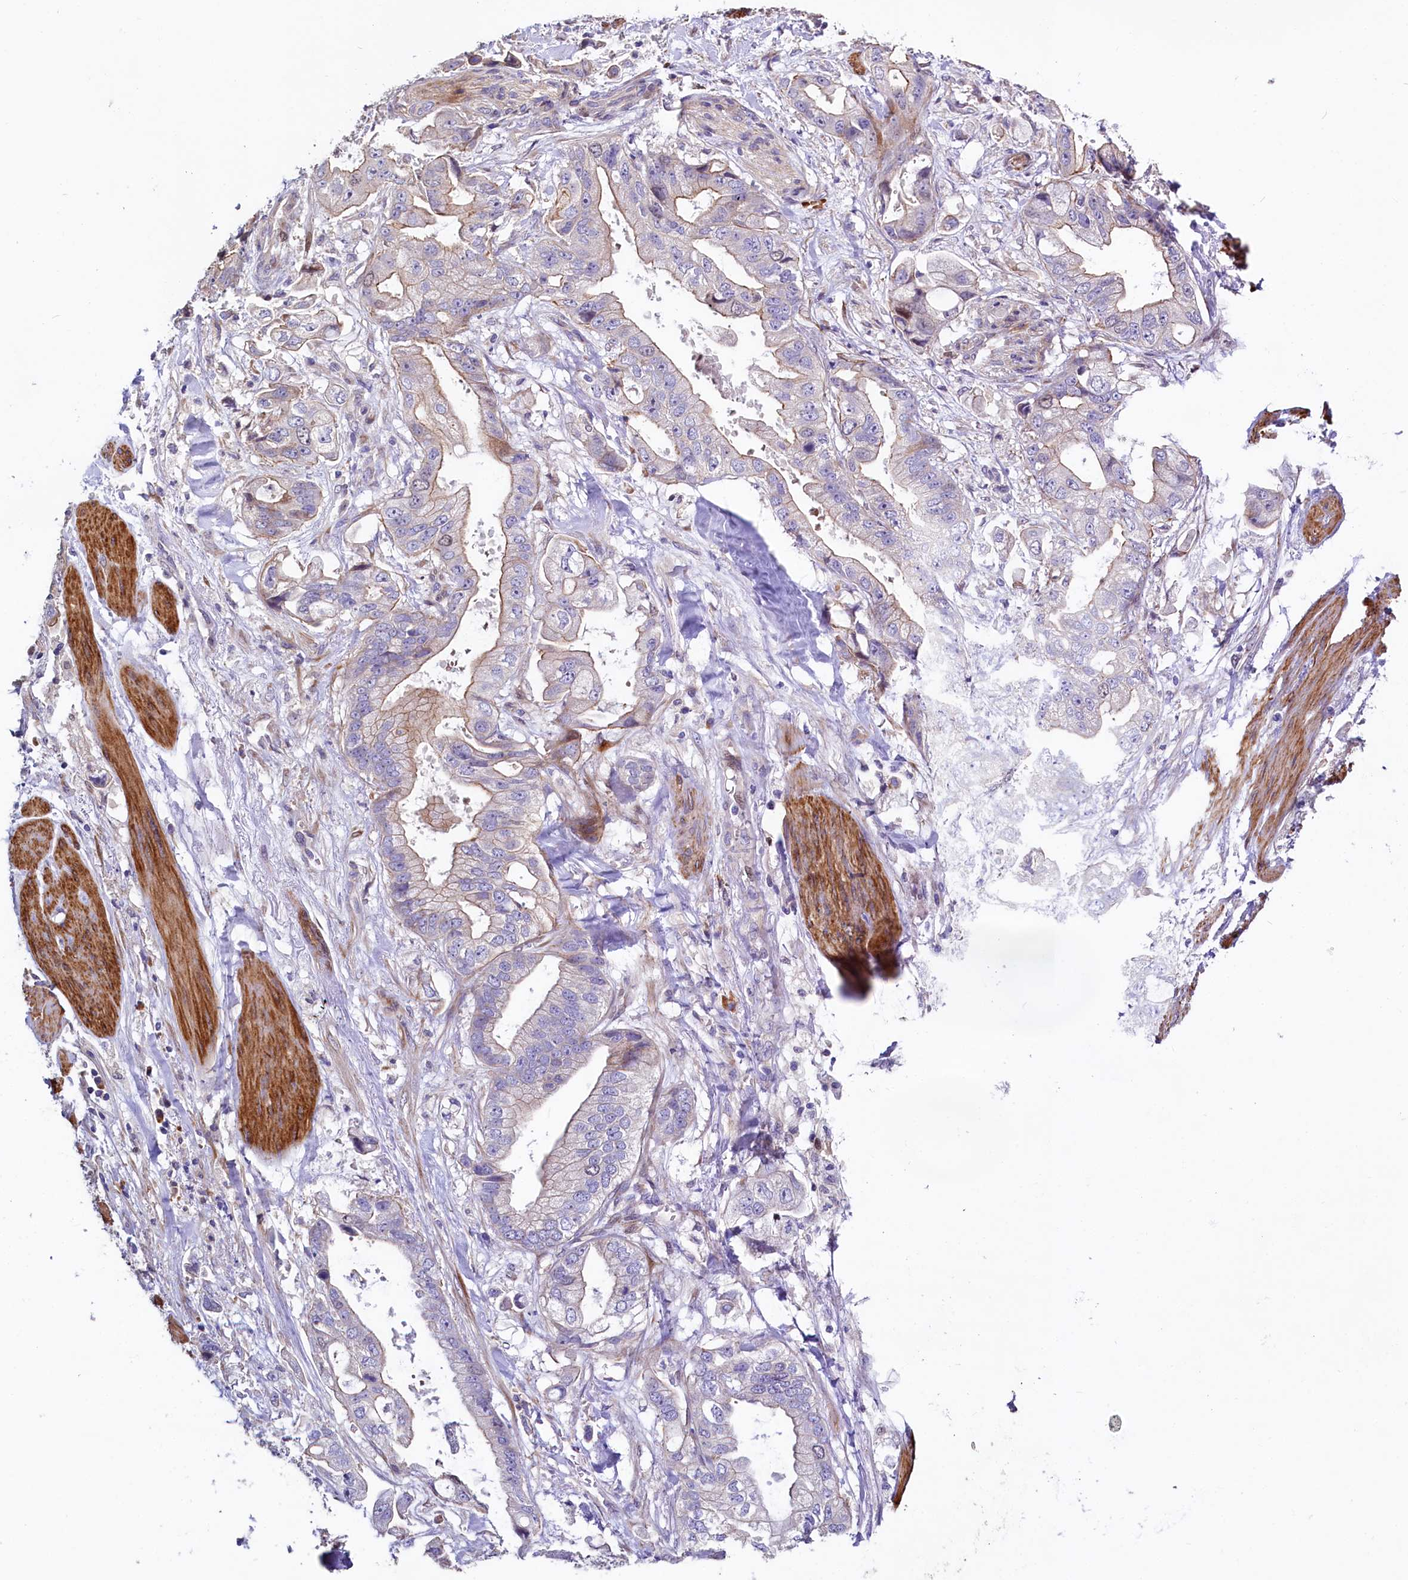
{"staining": {"intensity": "weak", "quantity": "25%-75%", "location": "cytoplasmic/membranous"}, "tissue": "stomach cancer", "cell_type": "Tumor cells", "image_type": "cancer", "snomed": [{"axis": "morphology", "description": "Adenocarcinoma, NOS"}, {"axis": "topography", "description": "Stomach"}], "caption": "IHC of stomach cancer (adenocarcinoma) demonstrates low levels of weak cytoplasmic/membranous expression in about 25%-75% of tumor cells. Immunohistochemistry stains the protein in brown and the nuclei are stained blue.", "gene": "WNT8A", "patient": {"sex": "male", "age": 62}}